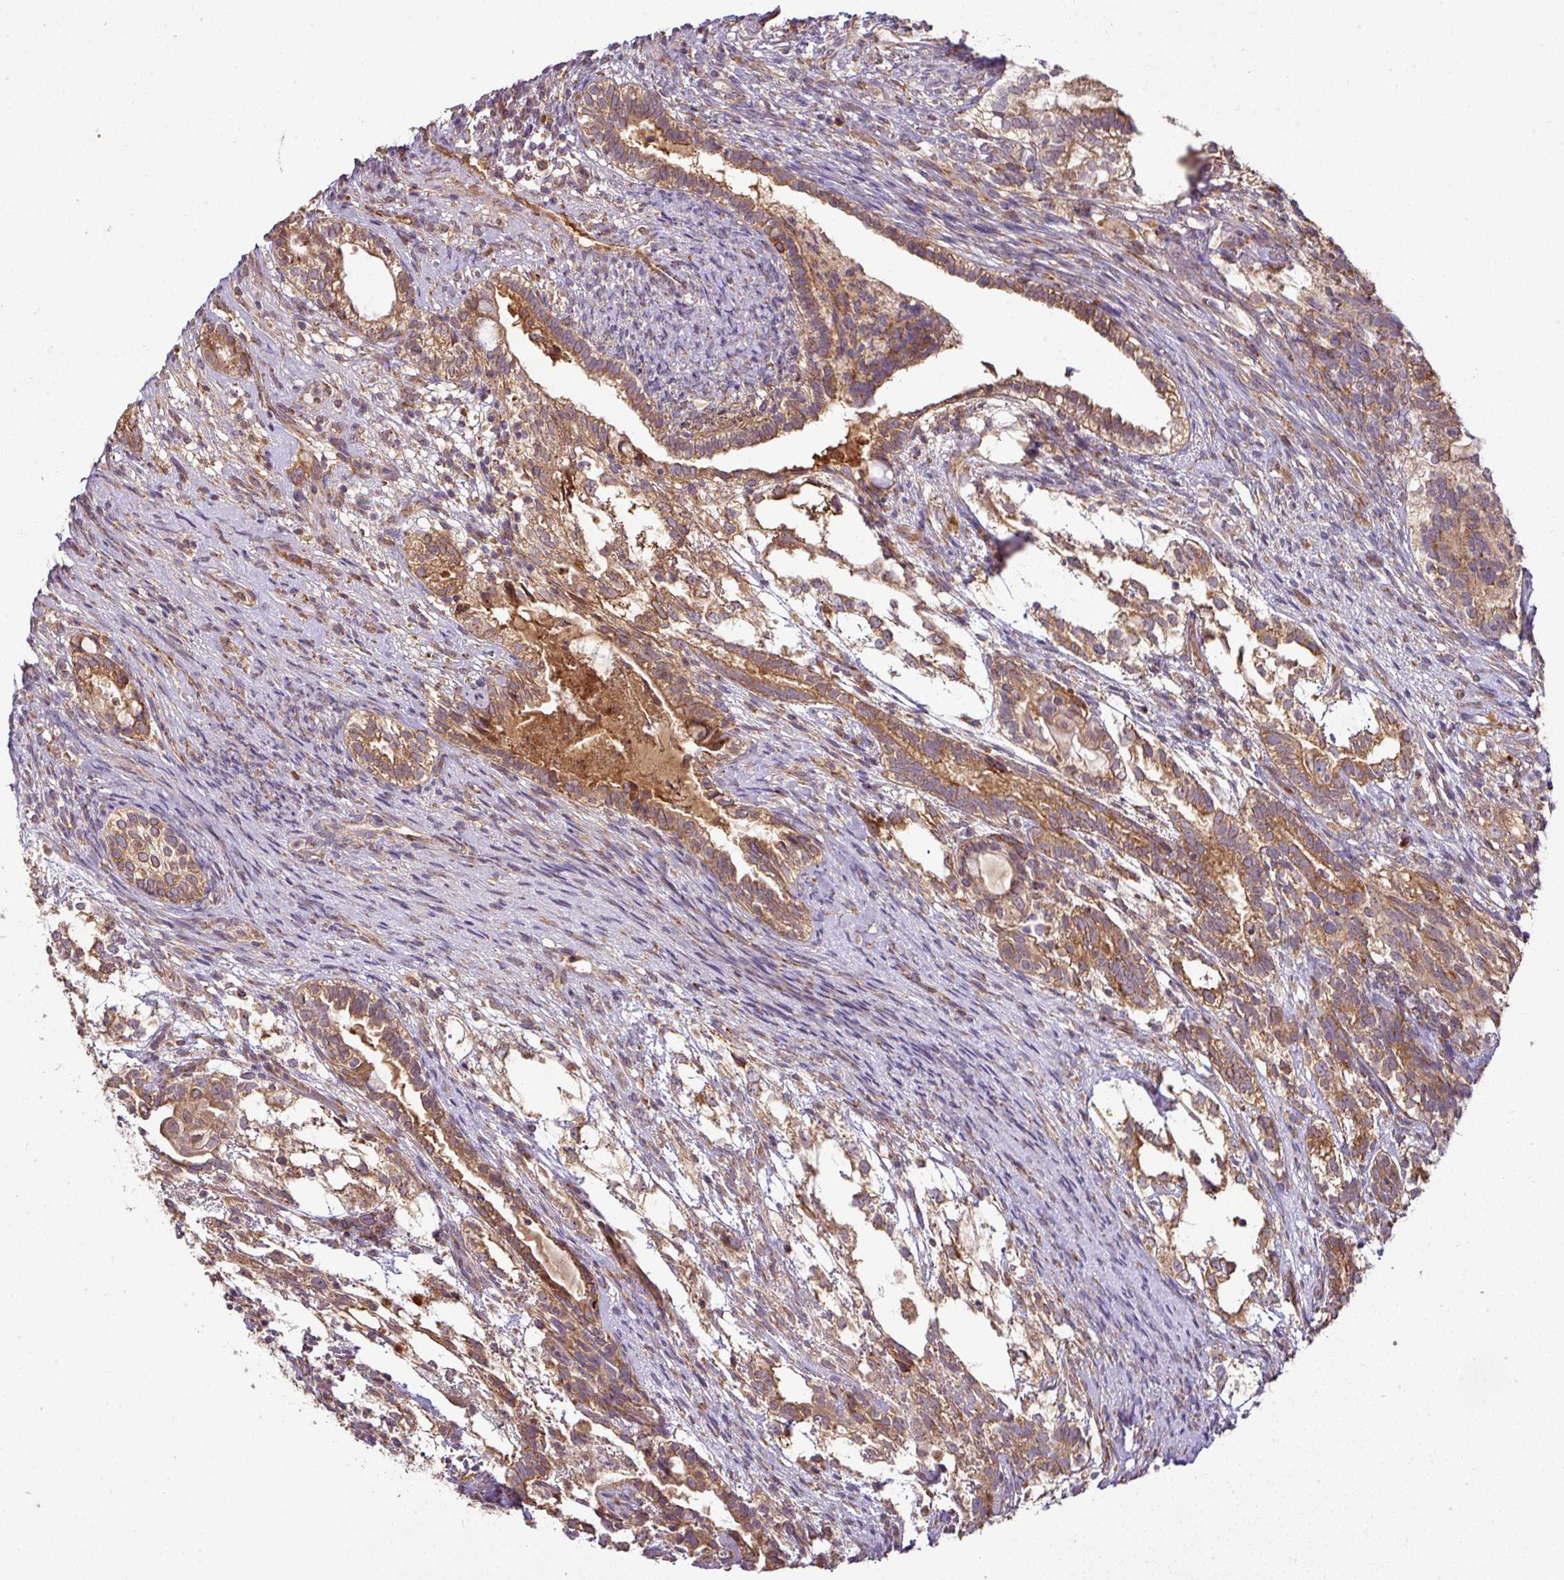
{"staining": {"intensity": "moderate", "quantity": ">75%", "location": "cytoplasmic/membranous"}, "tissue": "testis cancer", "cell_type": "Tumor cells", "image_type": "cancer", "snomed": [{"axis": "morphology", "description": "Seminoma, NOS"}, {"axis": "morphology", "description": "Carcinoma, Embryonal, NOS"}, {"axis": "topography", "description": "Testis"}], "caption": "IHC photomicrograph of neoplastic tissue: testis cancer (embryonal carcinoma) stained using immunohistochemistry (IHC) reveals medium levels of moderate protein expression localized specifically in the cytoplasmic/membranous of tumor cells, appearing as a cytoplasmic/membranous brown color.", "gene": "GALP", "patient": {"sex": "male", "age": 41}}